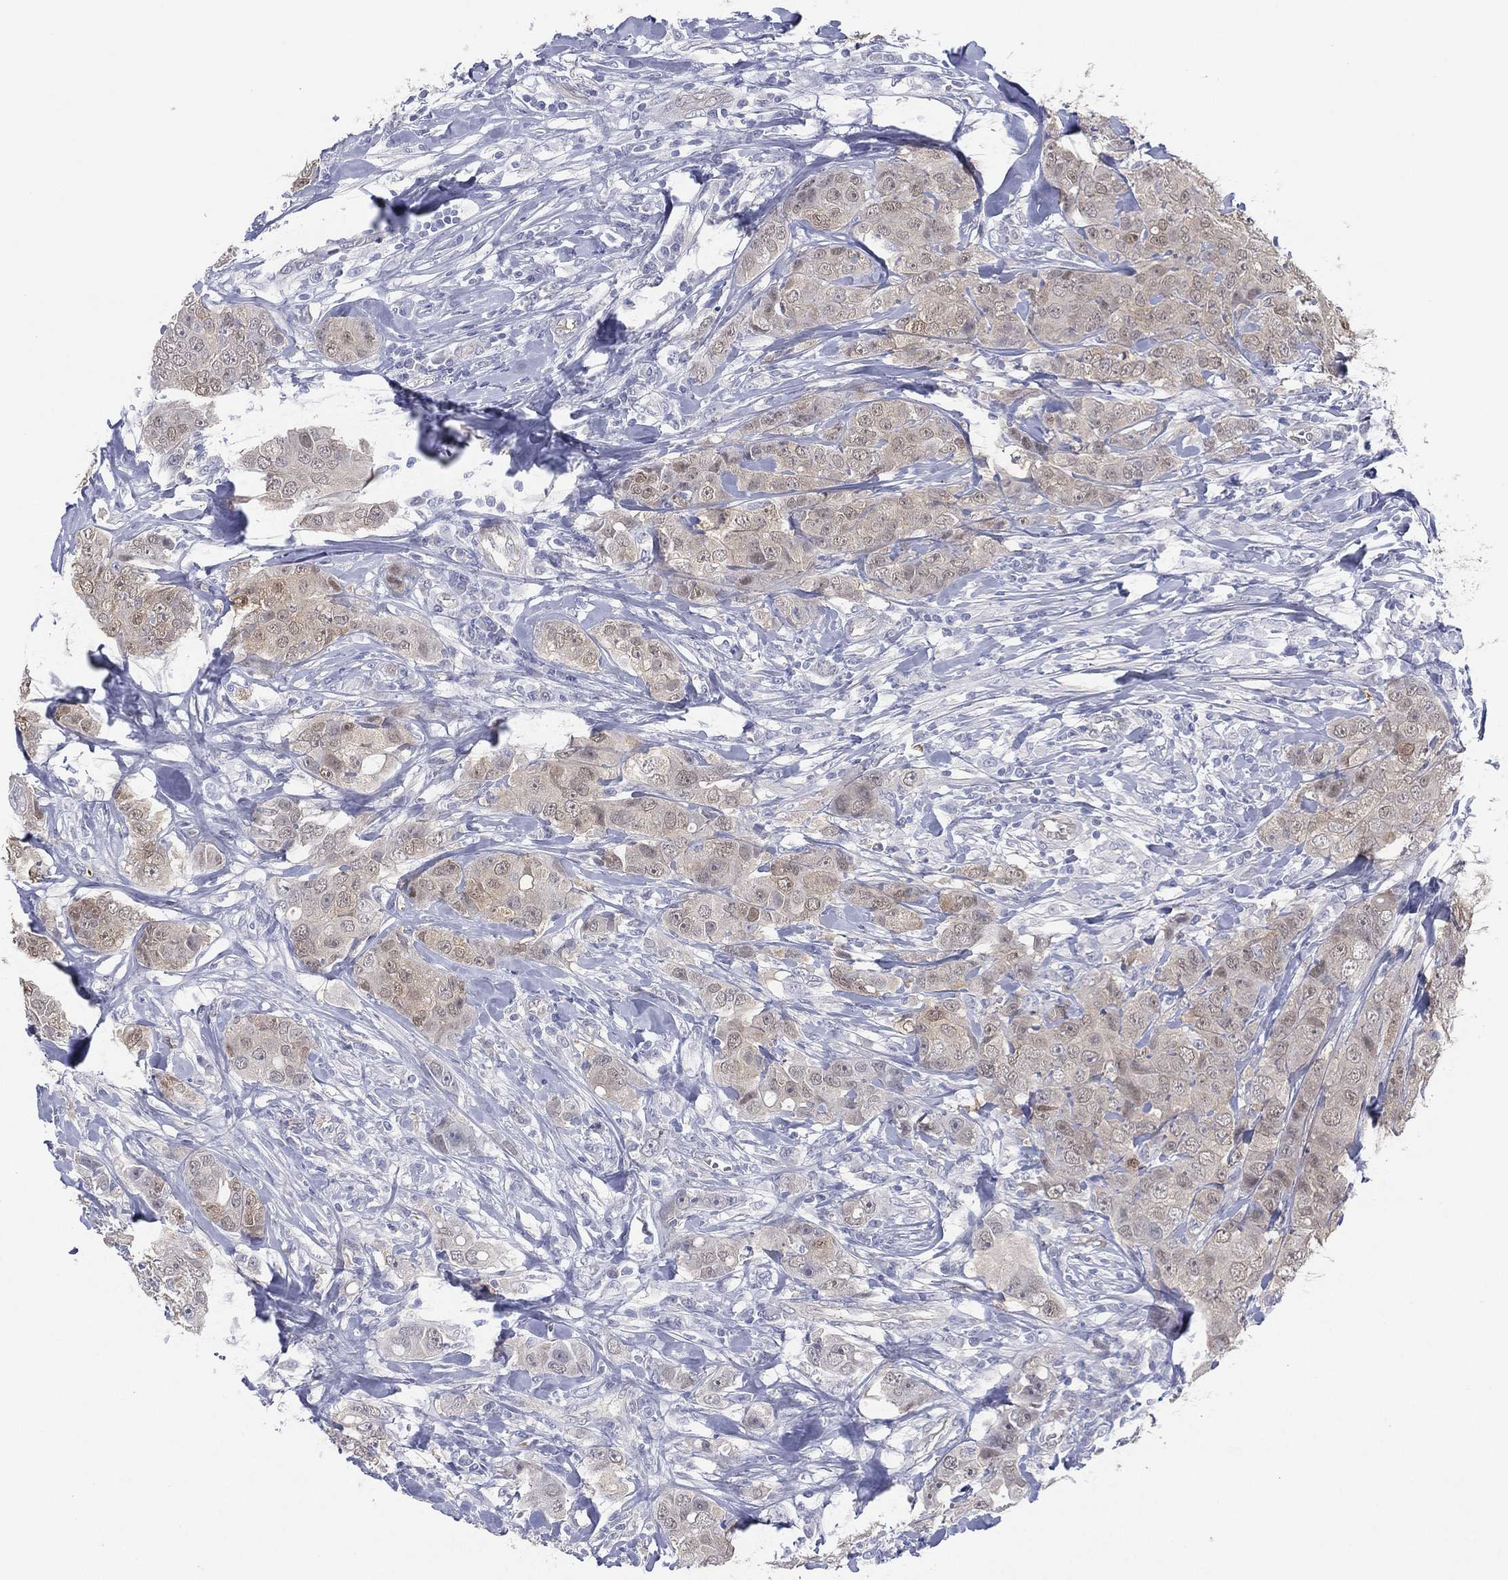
{"staining": {"intensity": "weak", "quantity": "<25%", "location": "nuclear"}, "tissue": "breast cancer", "cell_type": "Tumor cells", "image_type": "cancer", "snomed": [{"axis": "morphology", "description": "Duct carcinoma"}, {"axis": "topography", "description": "Breast"}], "caption": "Infiltrating ductal carcinoma (breast) was stained to show a protein in brown. There is no significant positivity in tumor cells.", "gene": "DDAH1", "patient": {"sex": "female", "age": 43}}